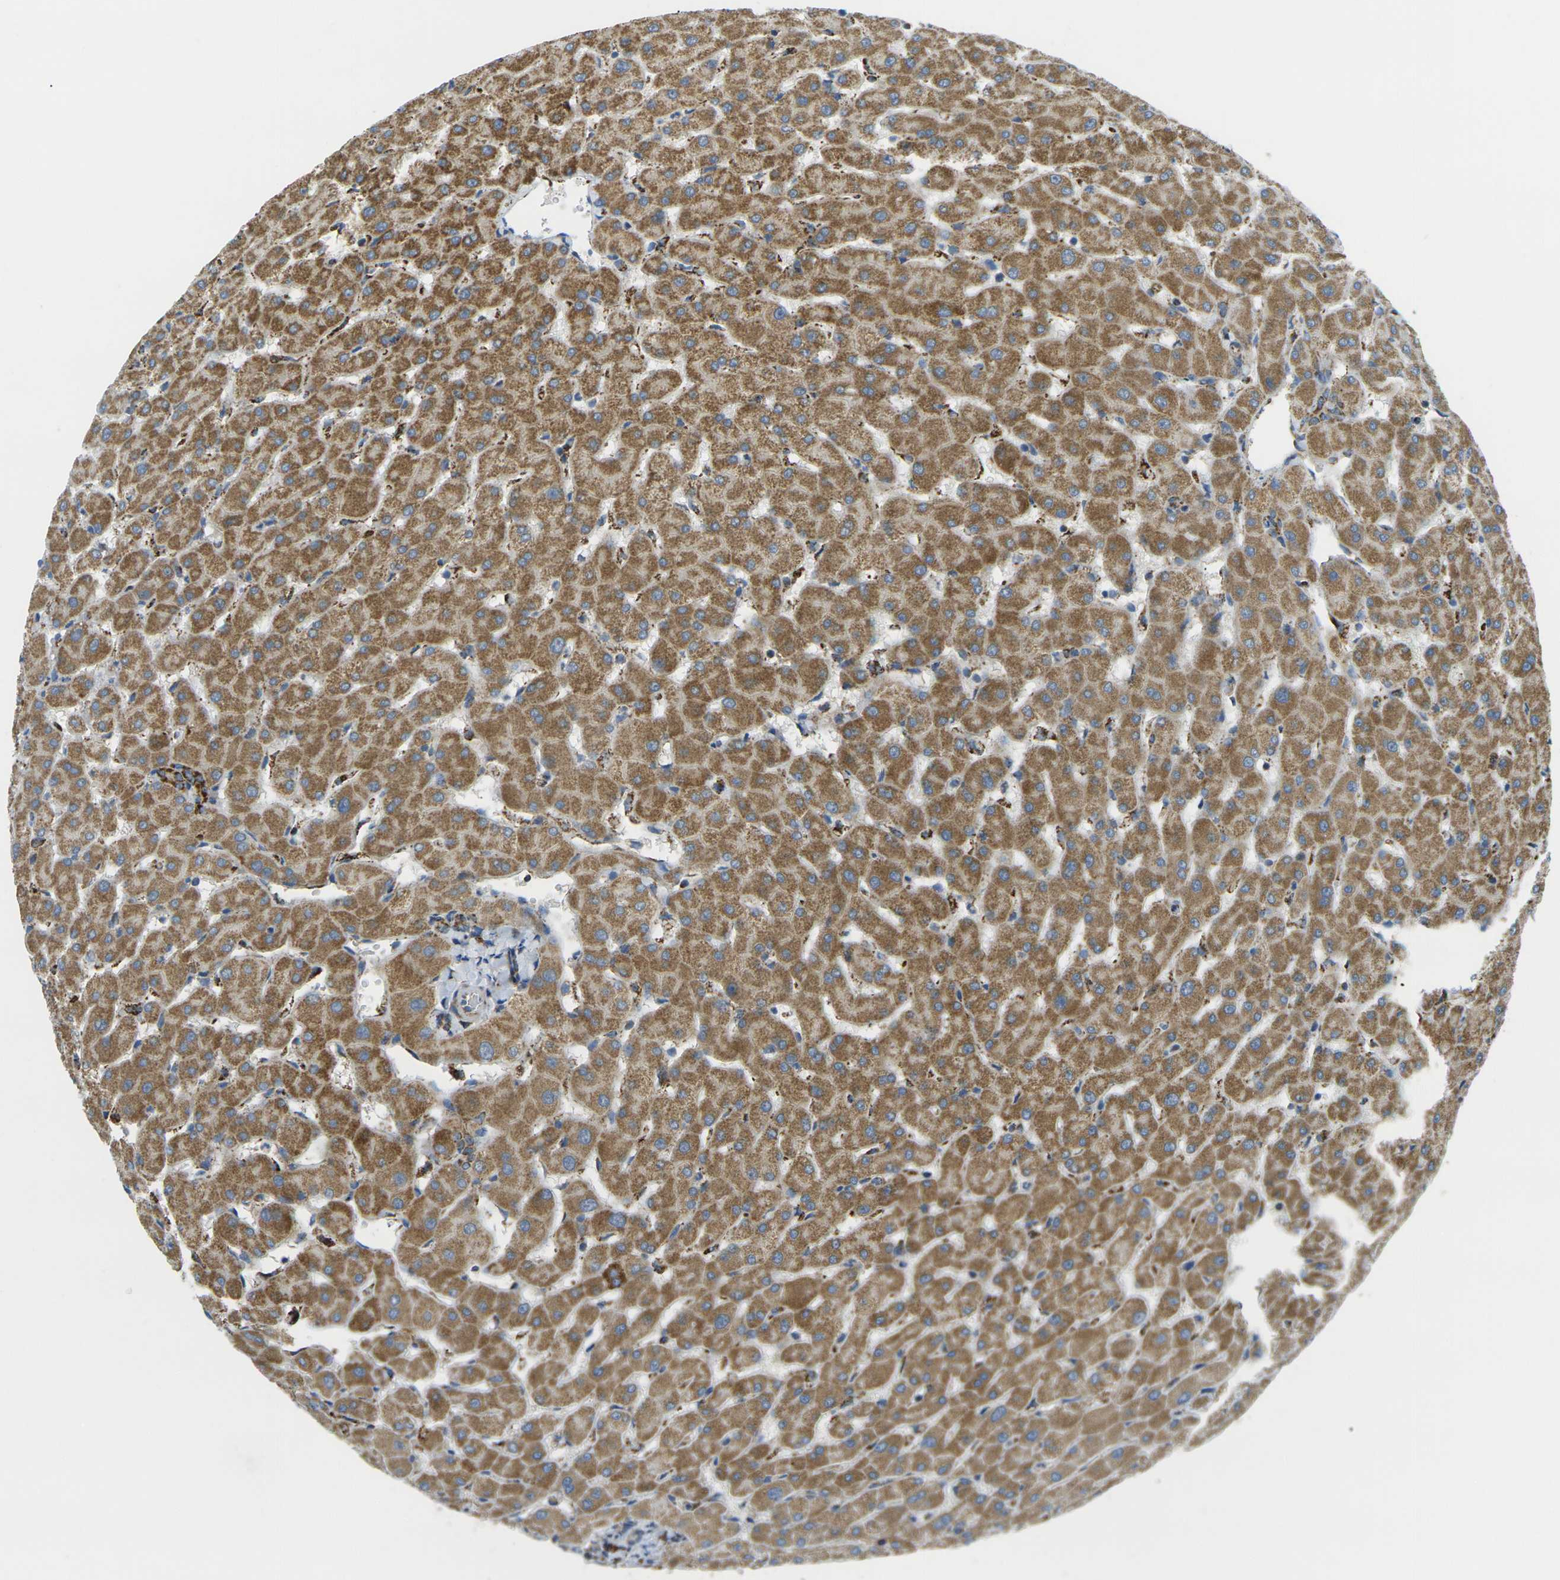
{"staining": {"intensity": "moderate", "quantity": ">75%", "location": "cytoplasmic/membranous"}, "tissue": "liver", "cell_type": "Cholangiocytes", "image_type": "normal", "snomed": [{"axis": "morphology", "description": "Normal tissue, NOS"}, {"axis": "topography", "description": "Liver"}], "caption": "An immunohistochemistry (IHC) photomicrograph of benign tissue is shown. Protein staining in brown highlights moderate cytoplasmic/membranous positivity in liver within cholangiocytes. Immunohistochemistry stains the protein in brown and the nuclei are stained blue.", "gene": "CYB5R1", "patient": {"sex": "female", "age": 63}}